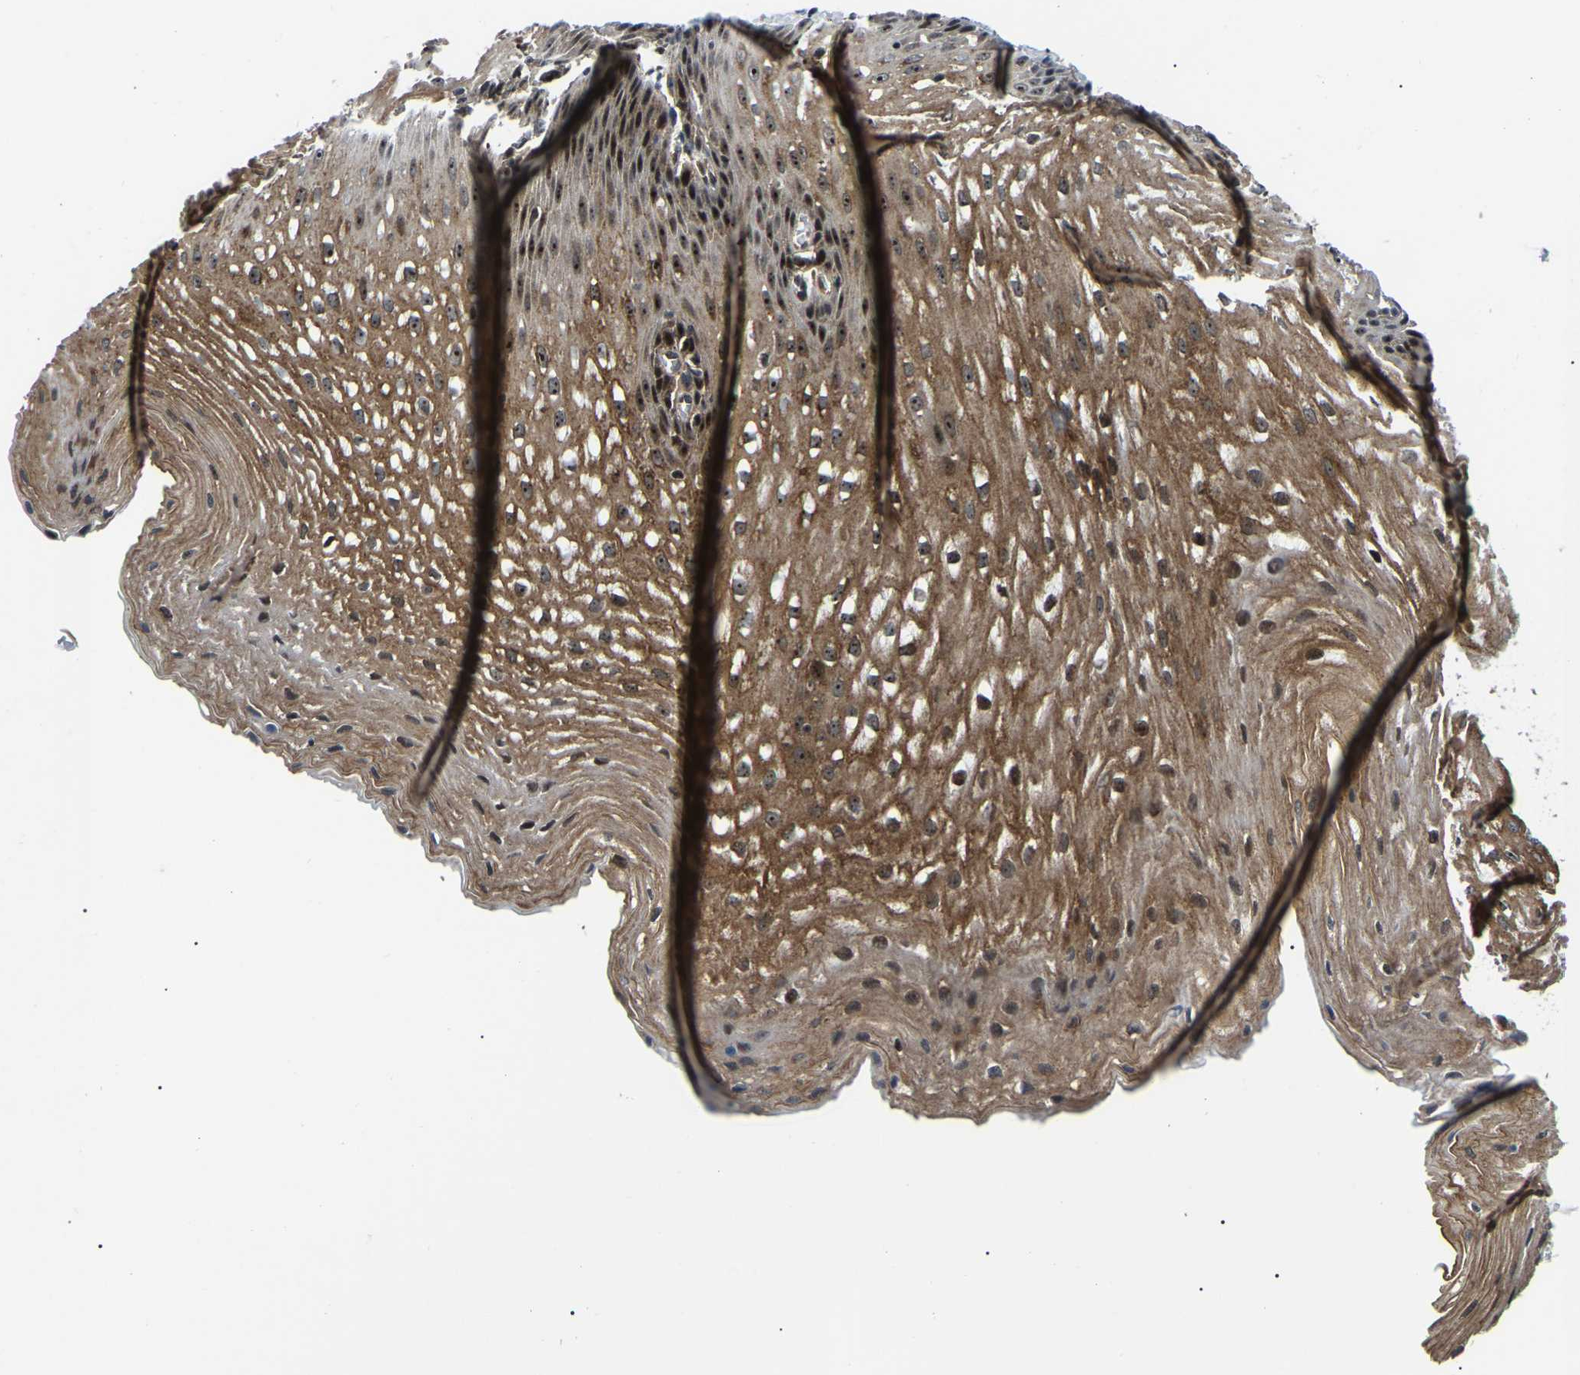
{"staining": {"intensity": "strong", "quantity": ">75%", "location": "cytoplasmic/membranous,nuclear"}, "tissue": "esophagus", "cell_type": "Squamous epithelial cells", "image_type": "normal", "snomed": [{"axis": "morphology", "description": "Normal tissue, NOS"}, {"axis": "topography", "description": "Esophagus"}], "caption": "Brown immunohistochemical staining in unremarkable esophagus demonstrates strong cytoplasmic/membranous,nuclear positivity in about >75% of squamous epithelial cells. The protein of interest is shown in brown color, while the nuclei are stained blue.", "gene": "RRP1B", "patient": {"sex": "male", "age": 48}}